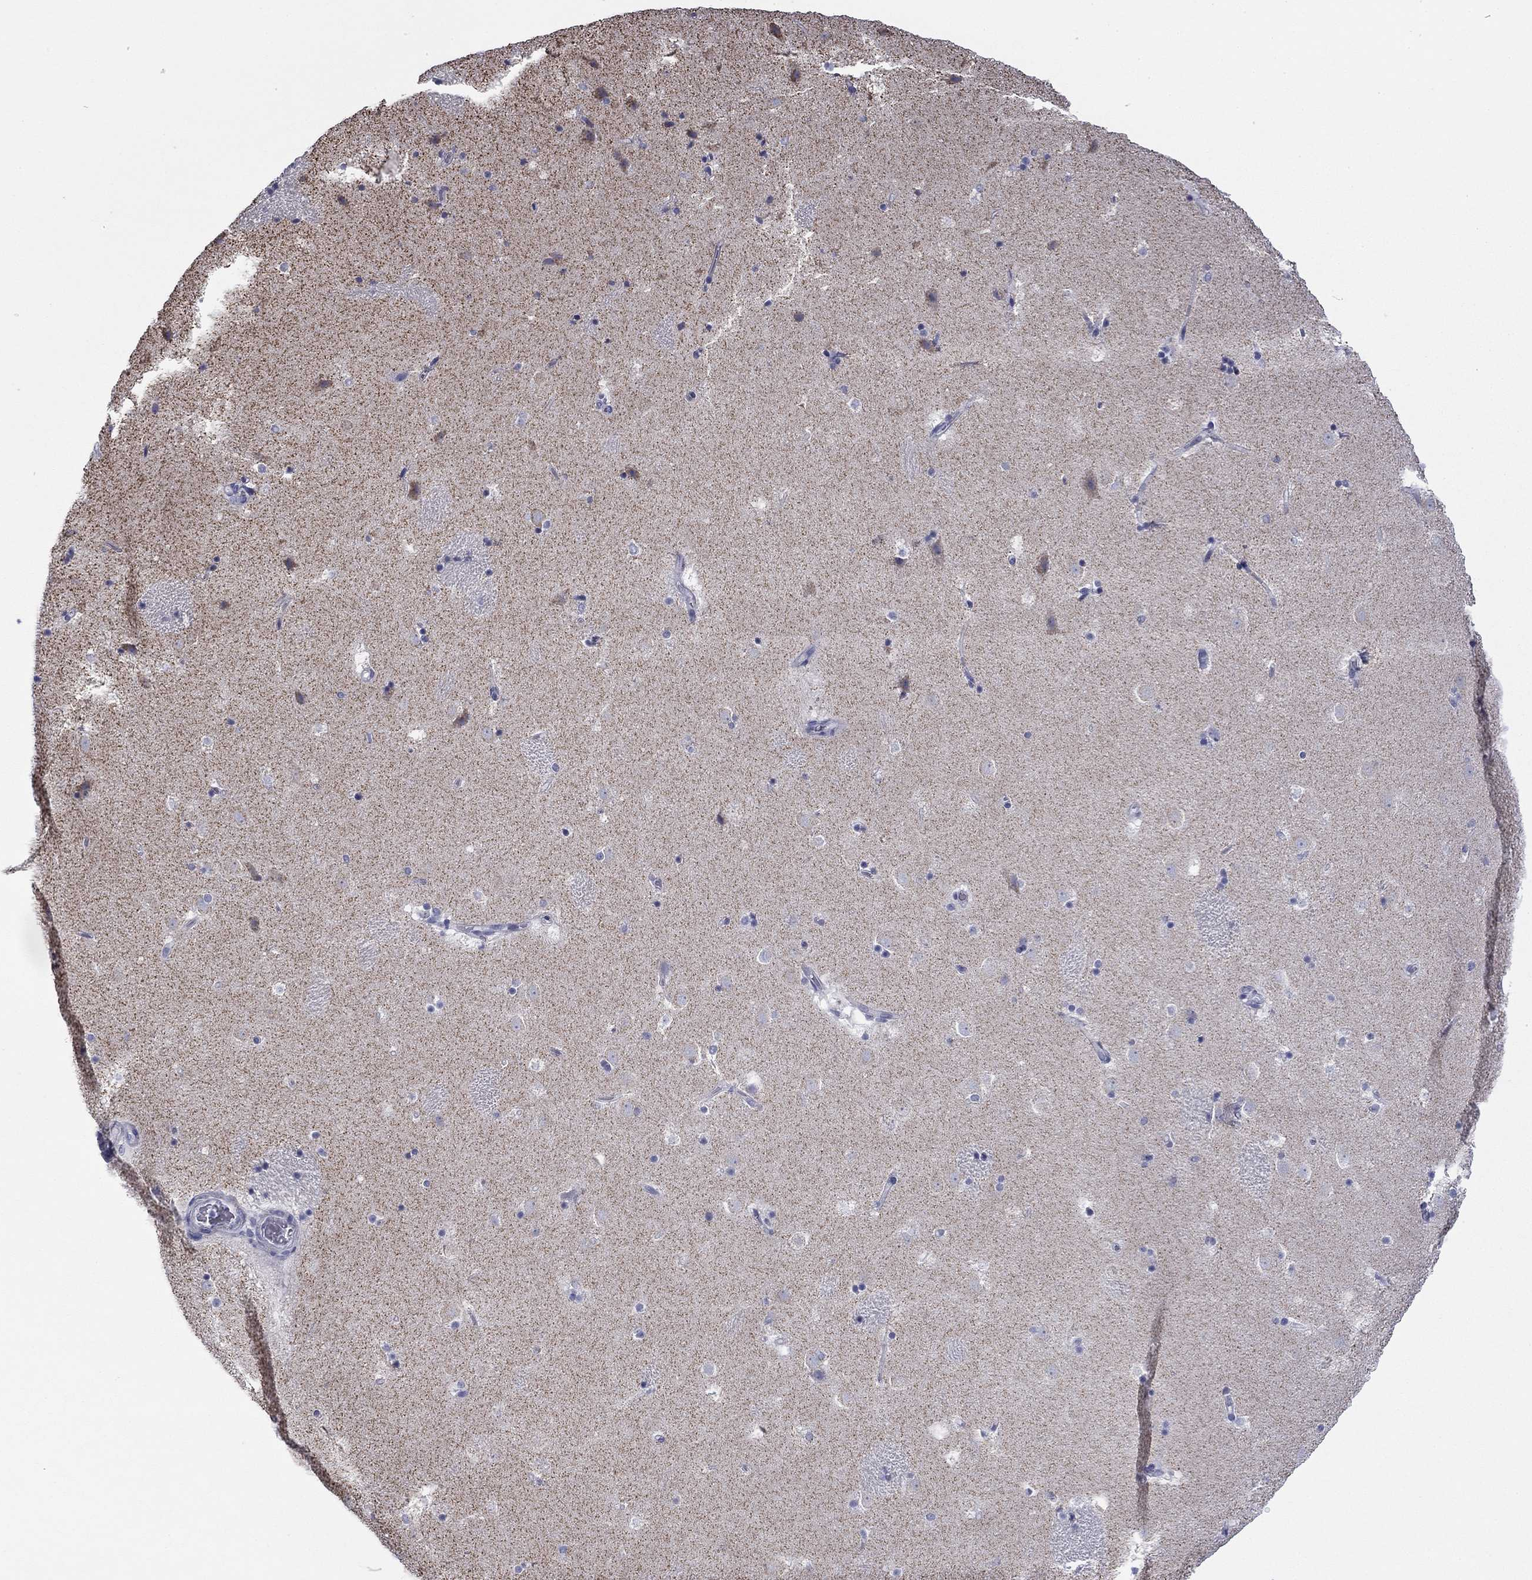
{"staining": {"intensity": "negative", "quantity": "none", "location": "none"}, "tissue": "caudate", "cell_type": "Glial cells", "image_type": "normal", "snomed": [{"axis": "morphology", "description": "Normal tissue, NOS"}, {"axis": "topography", "description": "Lateral ventricle wall"}], "caption": "Protein analysis of benign caudate displays no significant expression in glial cells.", "gene": "ZP2", "patient": {"sex": "male", "age": 37}}